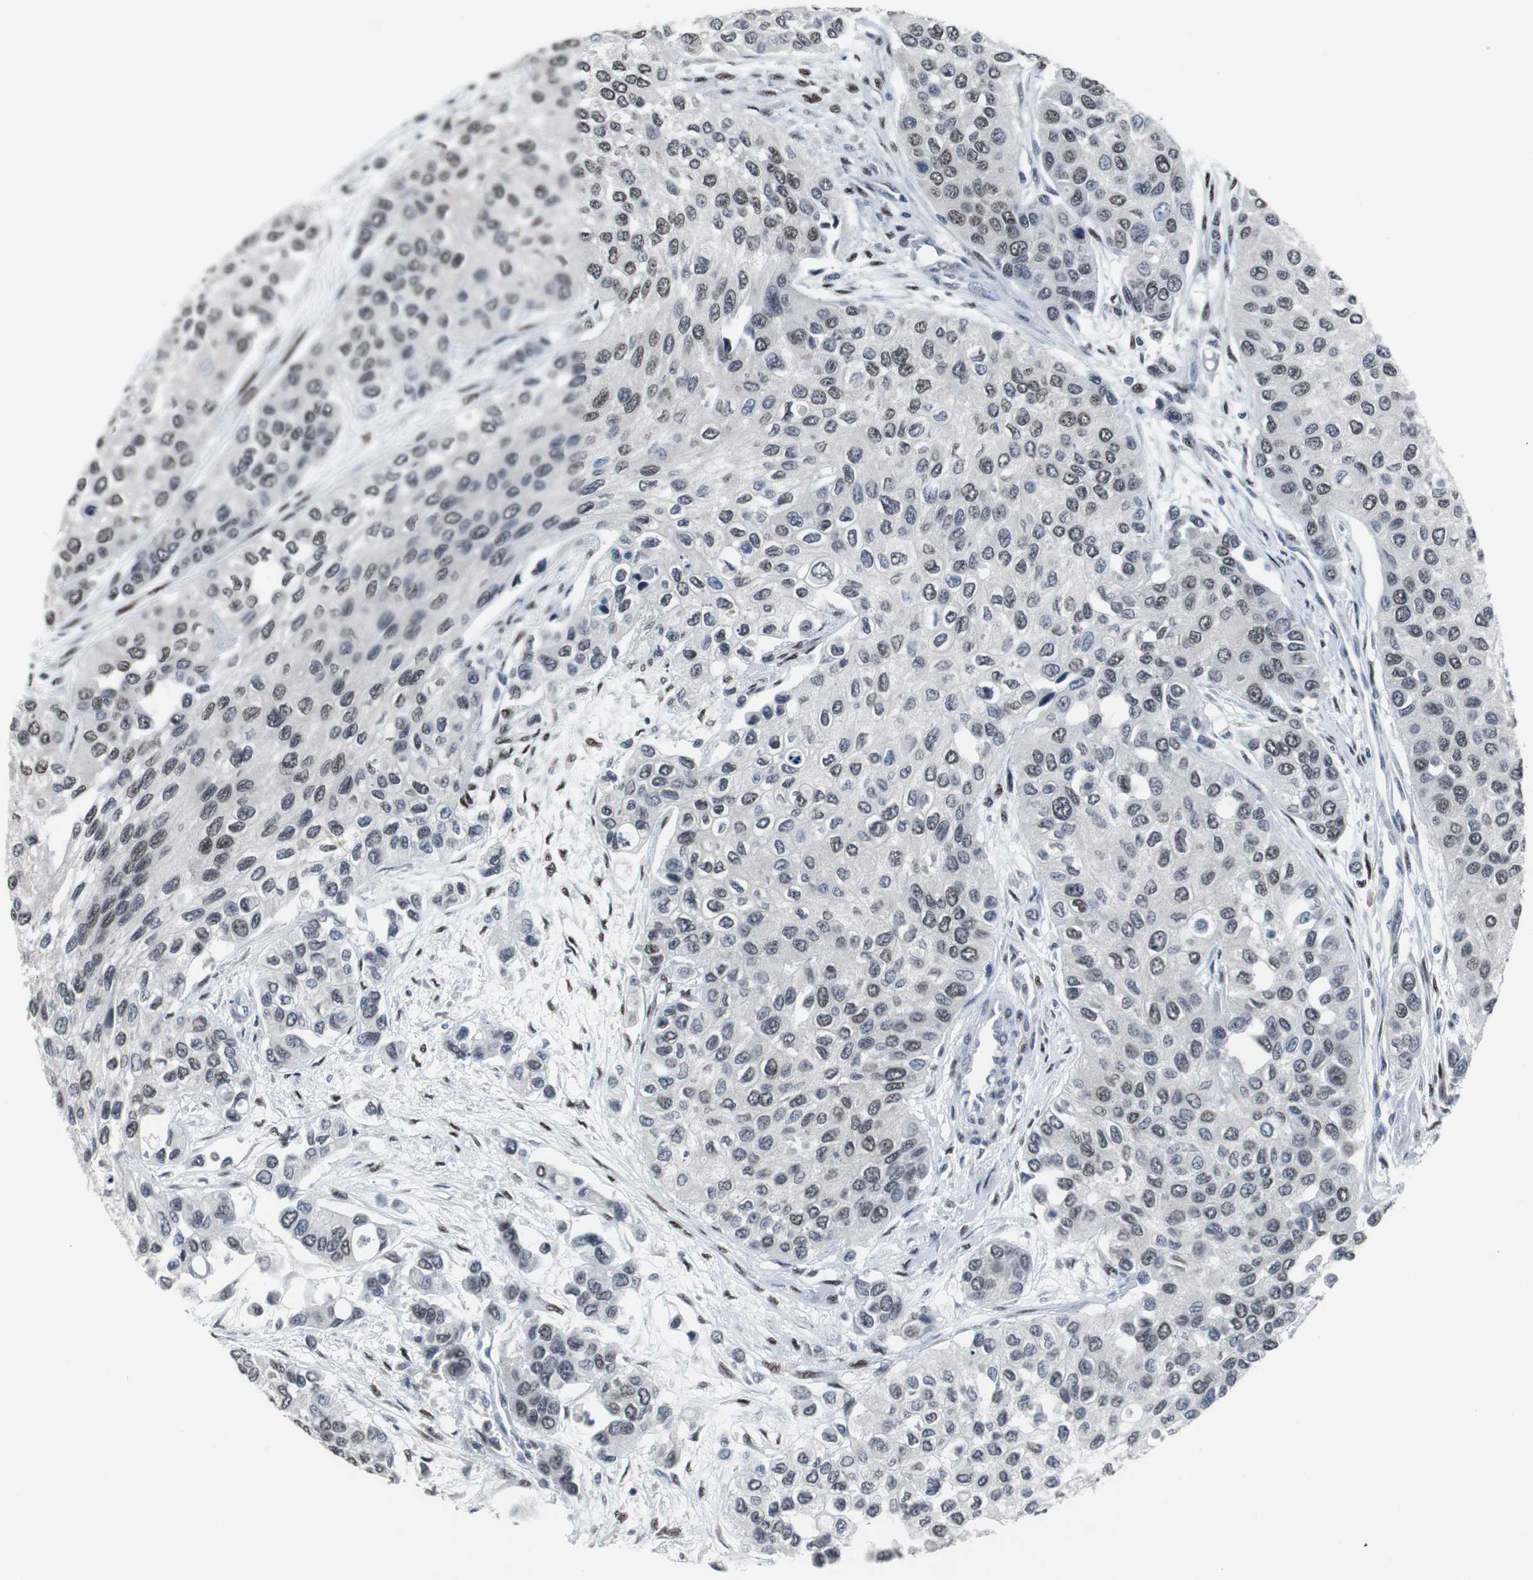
{"staining": {"intensity": "weak", "quantity": "25%-75%", "location": "nuclear"}, "tissue": "urothelial cancer", "cell_type": "Tumor cells", "image_type": "cancer", "snomed": [{"axis": "morphology", "description": "Urothelial carcinoma, High grade"}, {"axis": "topography", "description": "Urinary bladder"}], "caption": "Immunohistochemistry of urothelial cancer demonstrates low levels of weak nuclear expression in about 25%-75% of tumor cells.", "gene": "FOXP4", "patient": {"sex": "female", "age": 56}}